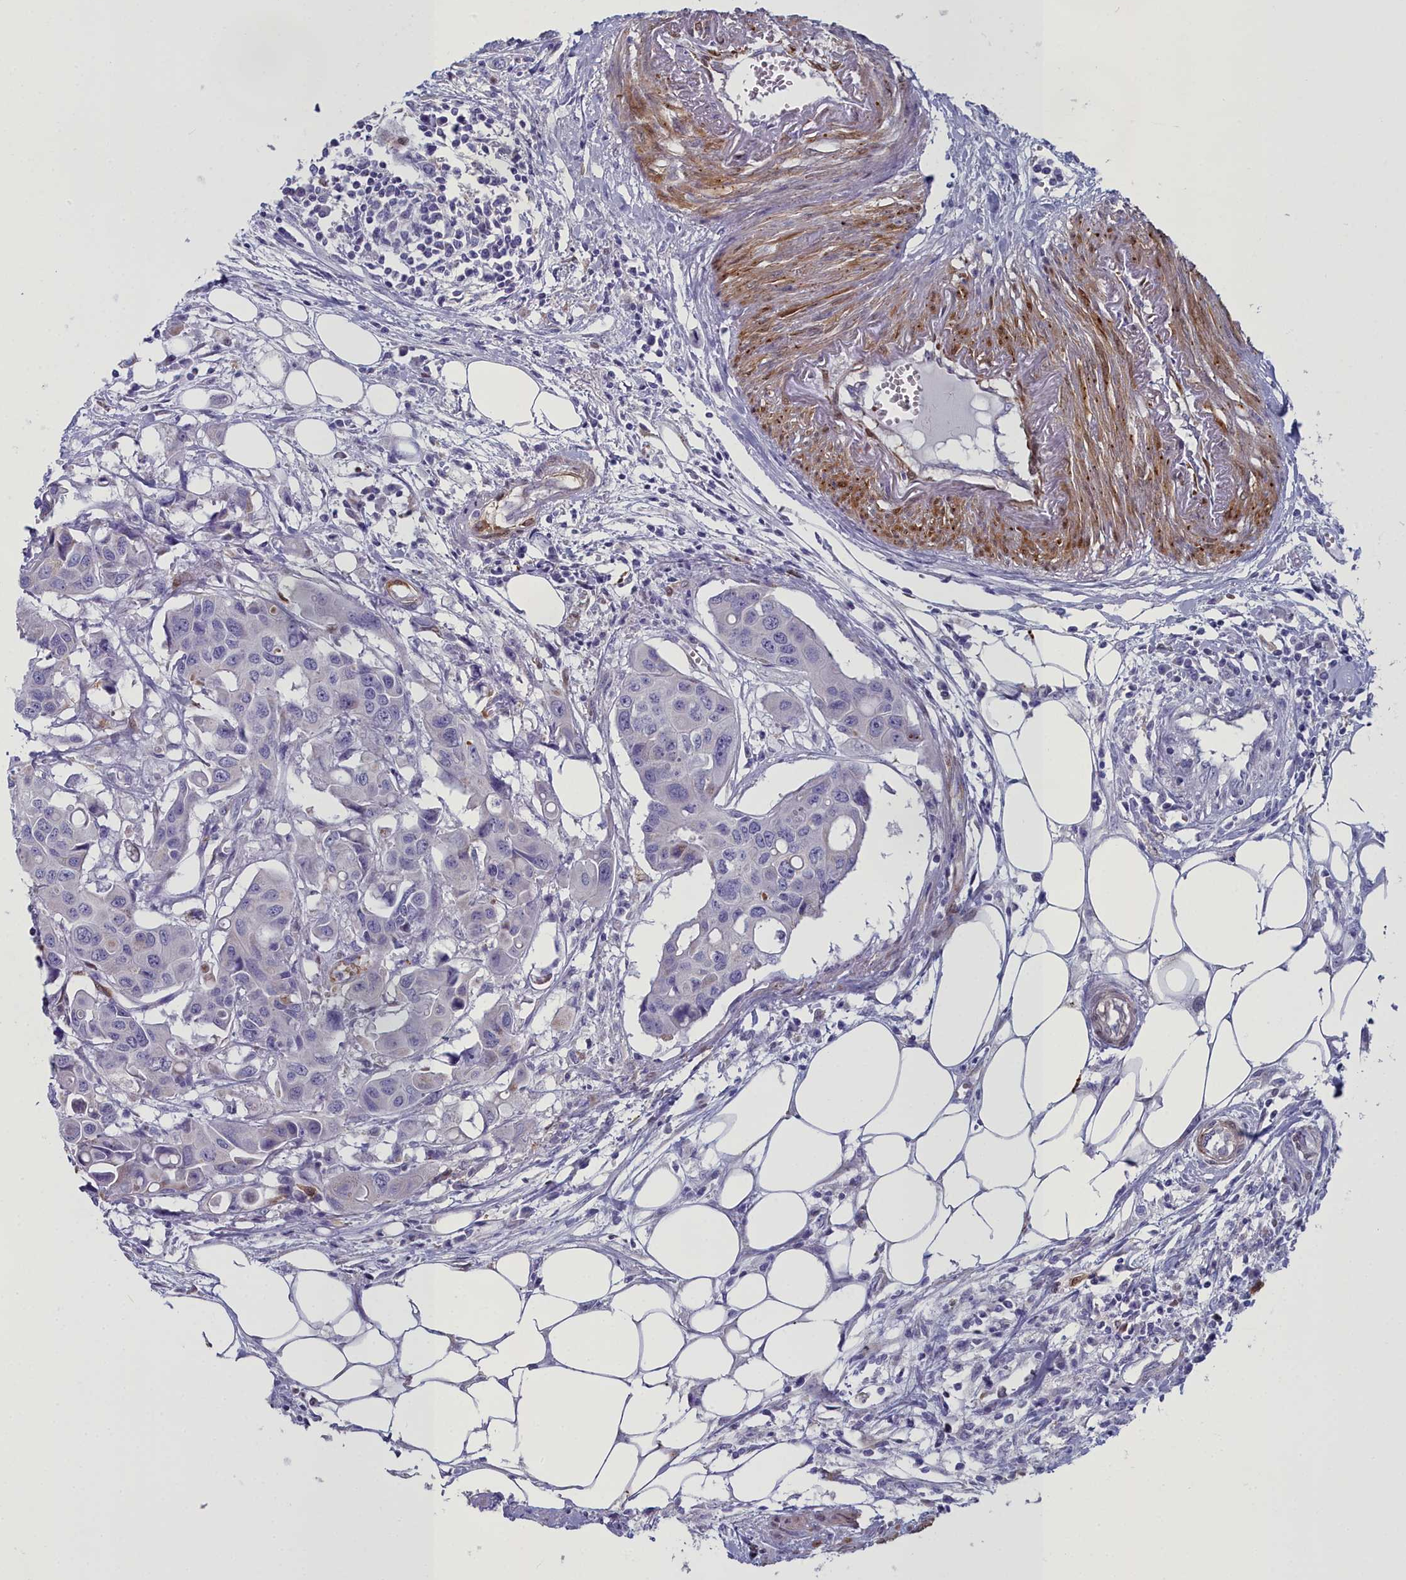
{"staining": {"intensity": "negative", "quantity": "none", "location": "none"}, "tissue": "colorectal cancer", "cell_type": "Tumor cells", "image_type": "cancer", "snomed": [{"axis": "morphology", "description": "Adenocarcinoma, NOS"}, {"axis": "topography", "description": "Colon"}], "caption": "The histopathology image shows no significant staining in tumor cells of adenocarcinoma (colorectal).", "gene": "PPP1R14A", "patient": {"sex": "male", "age": 77}}